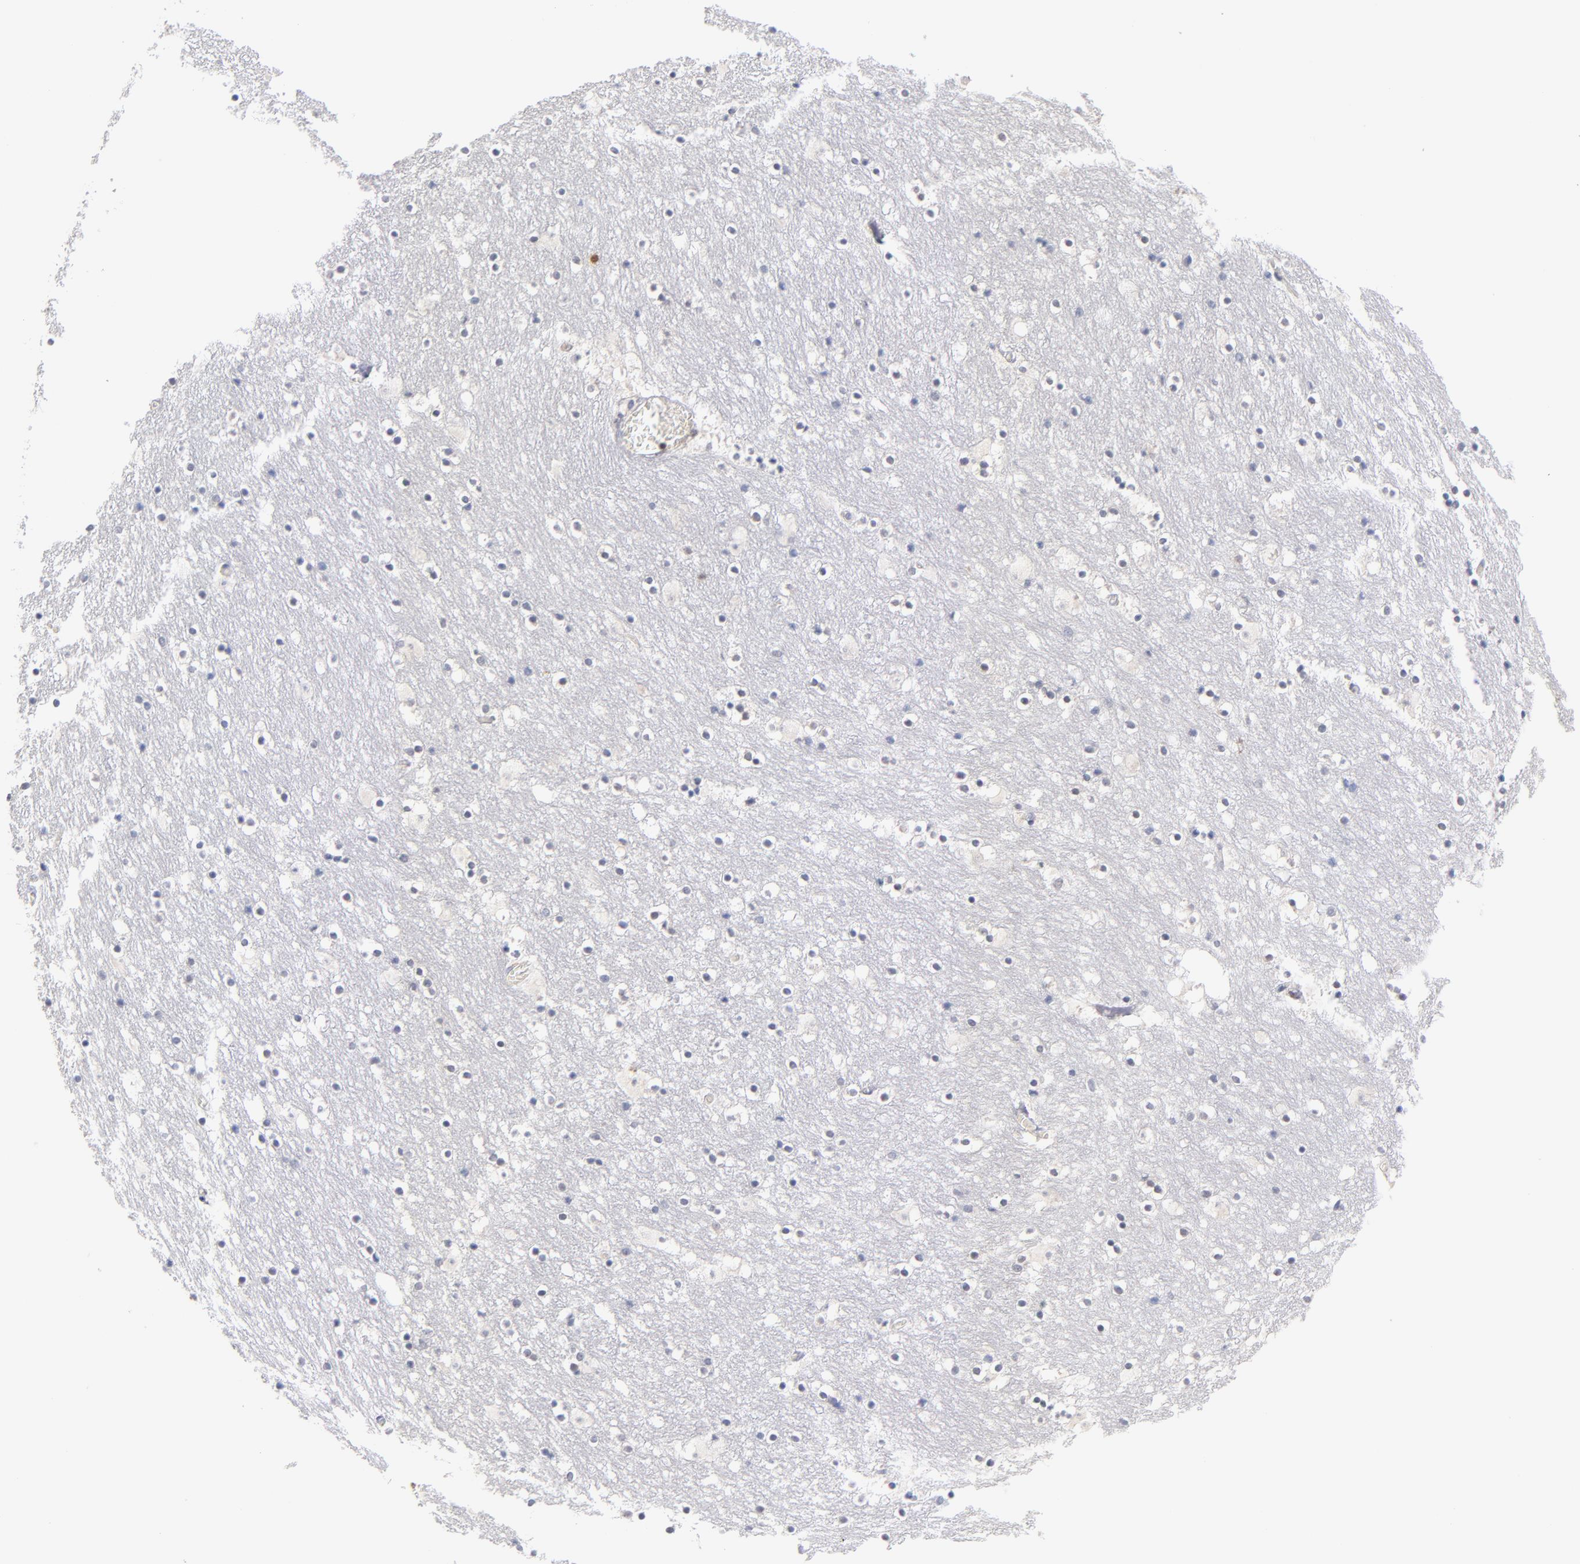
{"staining": {"intensity": "negative", "quantity": "none", "location": "none"}, "tissue": "caudate", "cell_type": "Glial cells", "image_type": "normal", "snomed": [{"axis": "morphology", "description": "Normal tissue, NOS"}, {"axis": "topography", "description": "Lateral ventricle wall"}], "caption": "Immunohistochemistry (IHC) image of normal human caudate stained for a protein (brown), which exhibits no expression in glial cells.", "gene": "PARP1", "patient": {"sex": "male", "age": 45}}